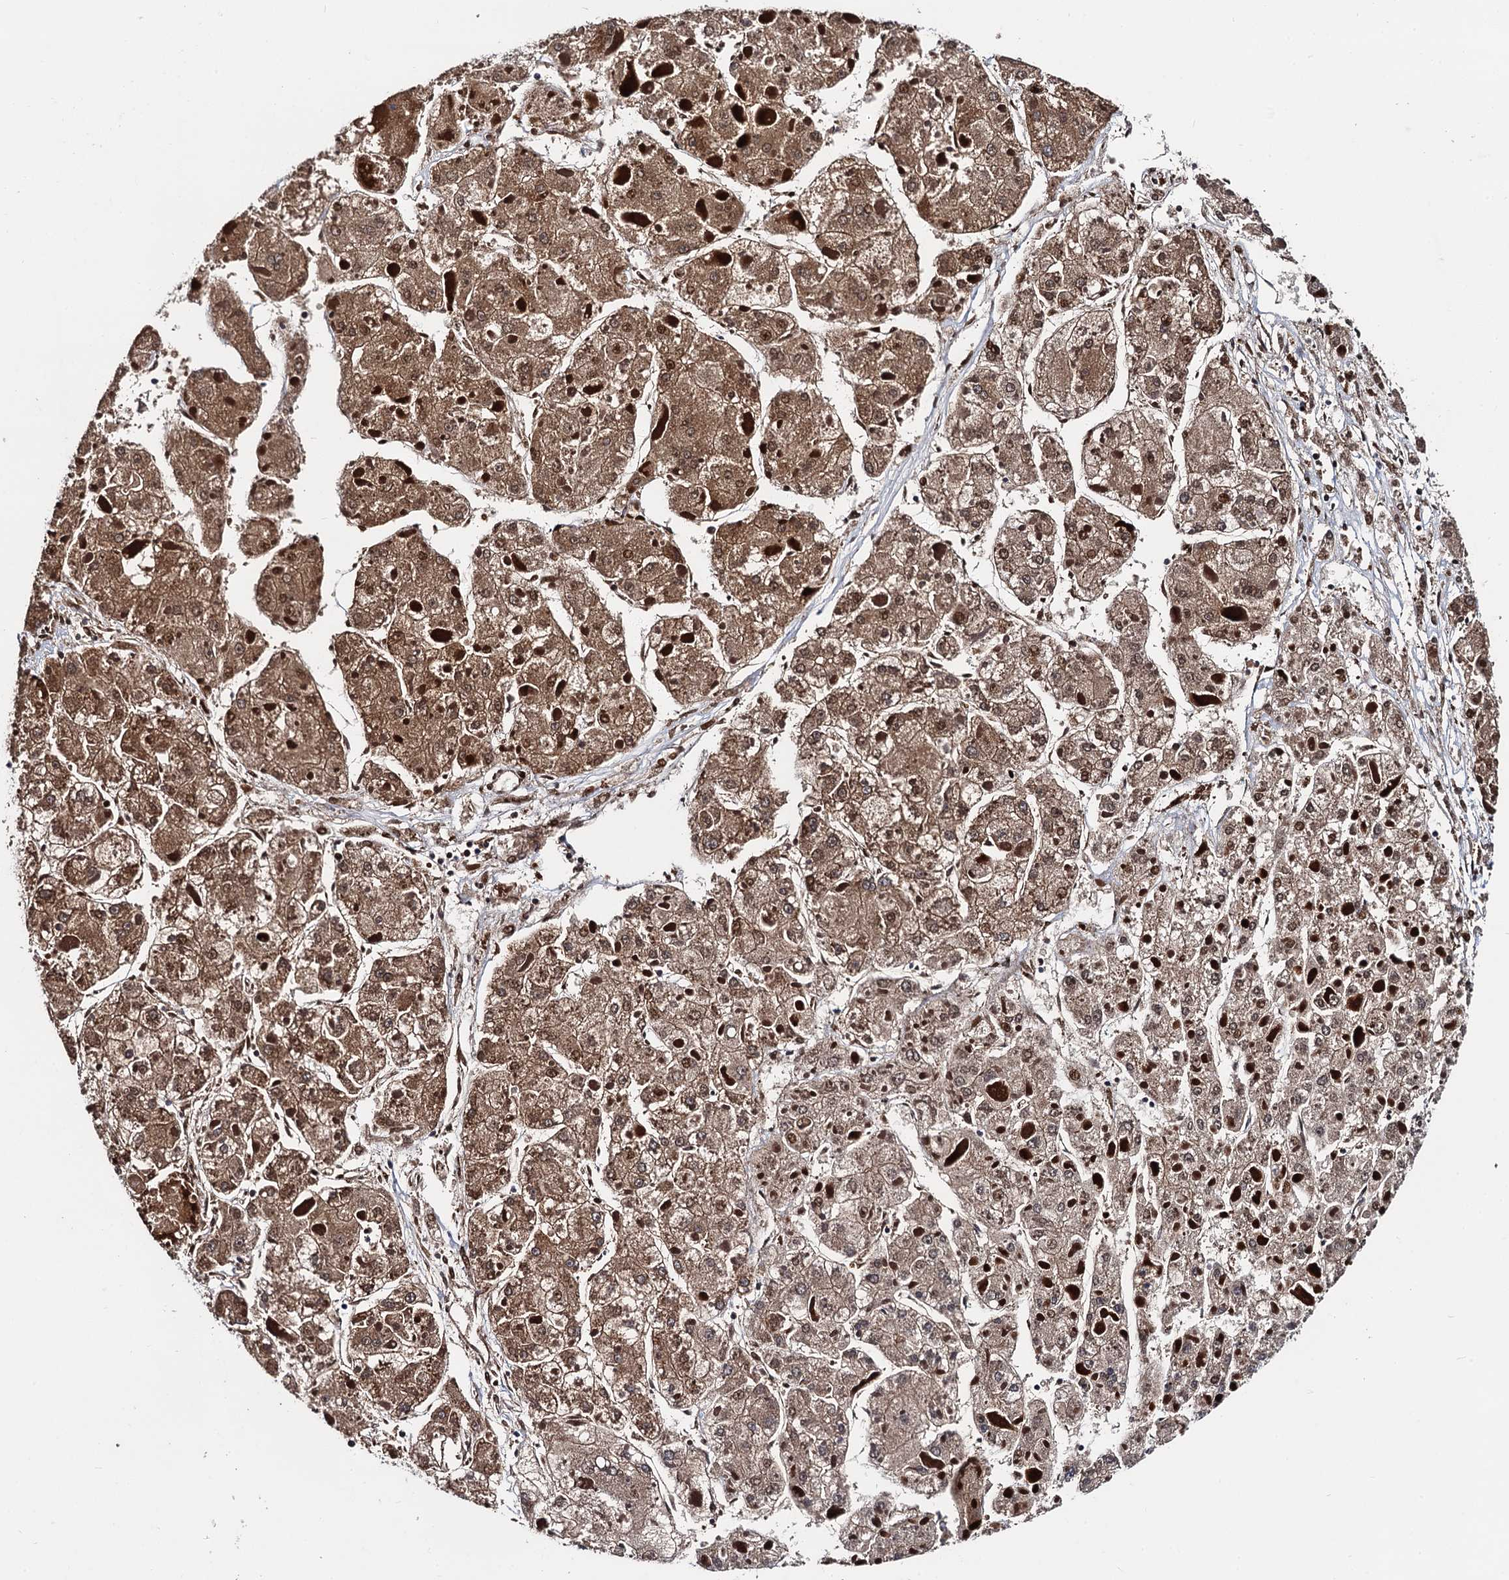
{"staining": {"intensity": "moderate", "quantity": ">75%", "location": "cytoplasmic/membranous"}, "tissue": "liver cancer", "cell_type": "Tumor cells", "image_type": "cancer", "snomed": [{"axis": "morphology", "description": "Carcinoma, Hepatocellular, NOS"}, {"axis": "topography", "description": "Liver"}], "caption": "This is an image of IHC staining of liver cancer, which shows moderate staining in the cytoplasmic/membranous of tumor cells.", "gene": "FREM3", "patient": {"sex": "female", "age": 73}}